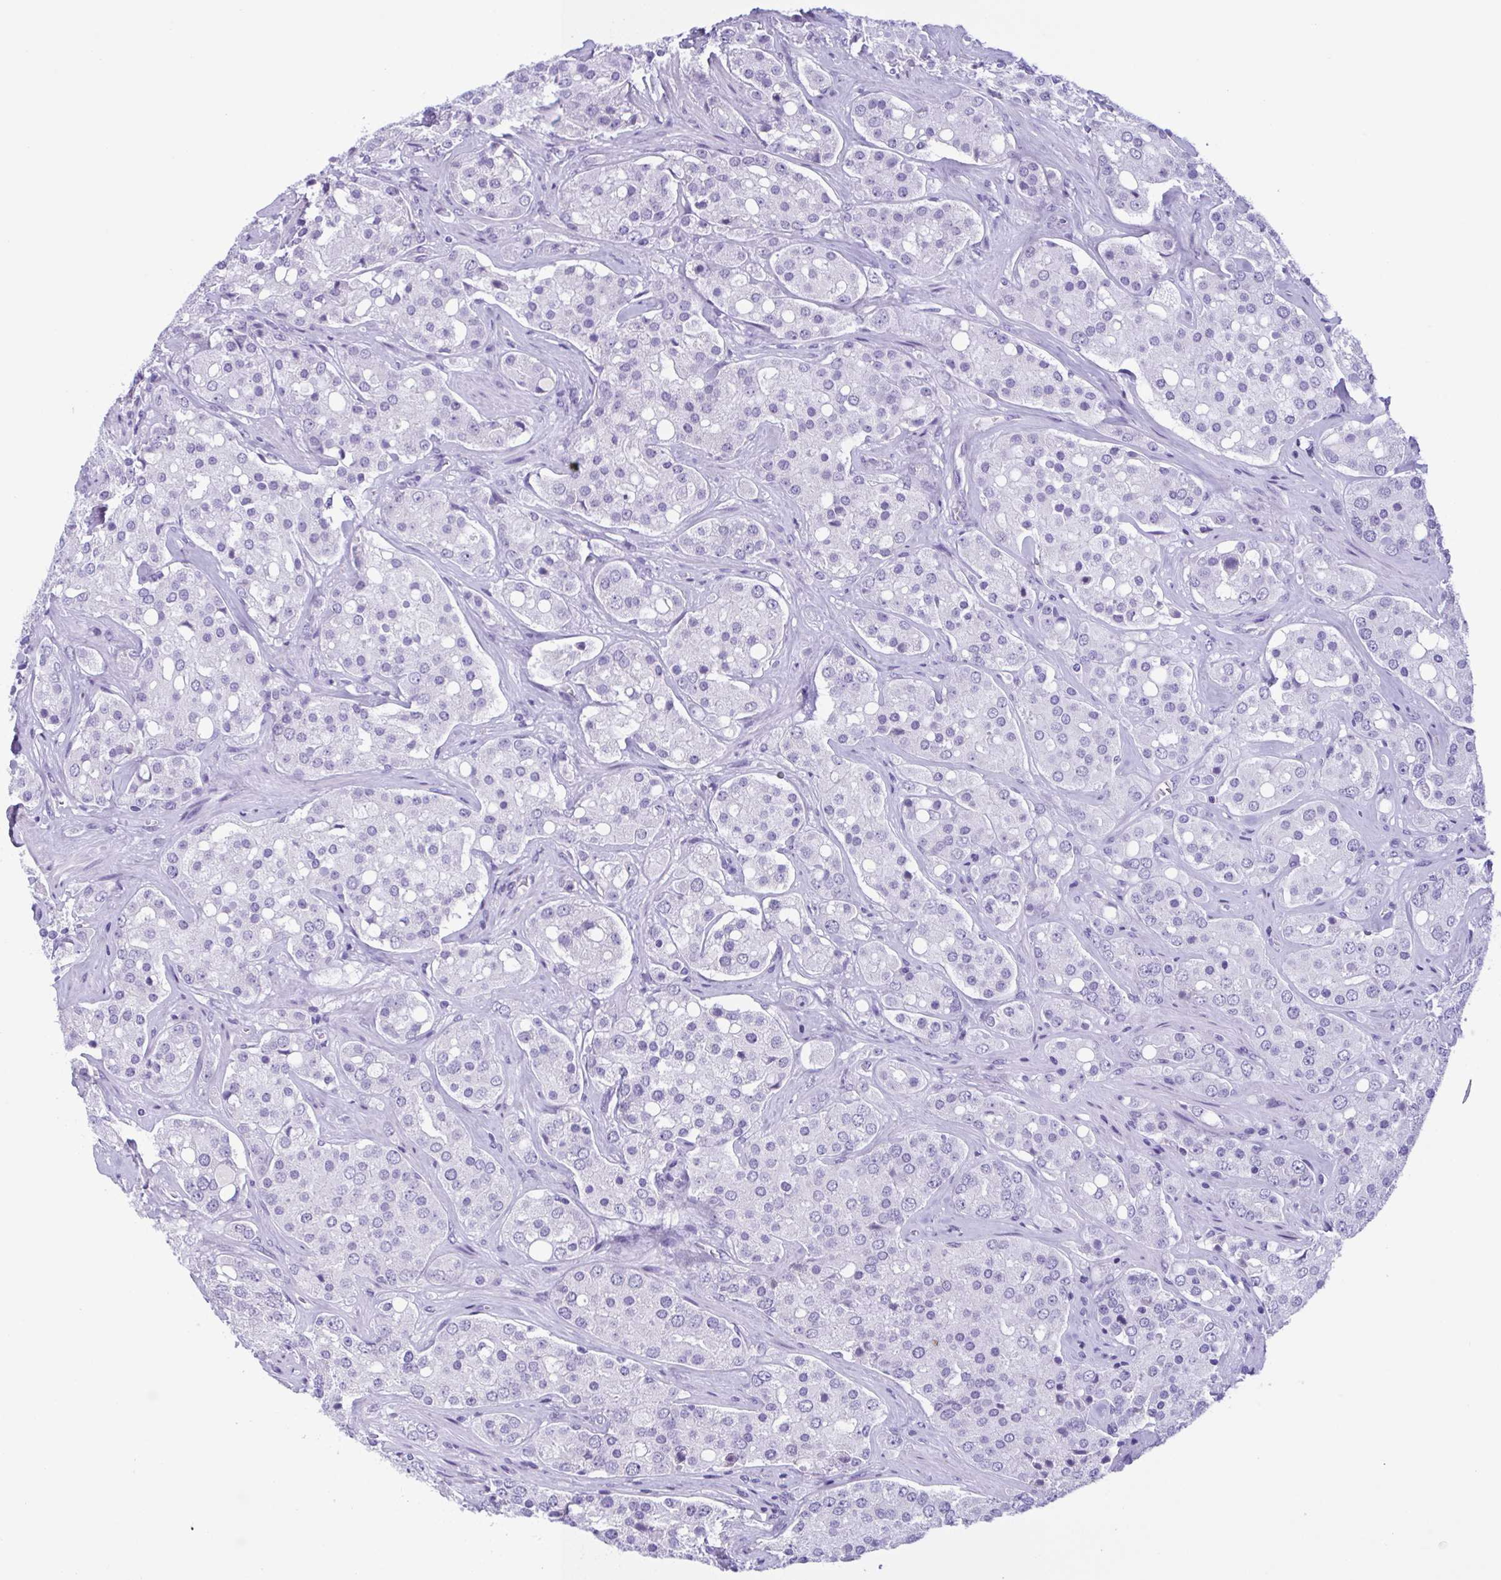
{"staining": {"intensity": "negative", "quantity": "none", "location": "none"}, "tissue": "prostate cancer", "cell_type": "Tumor cells", "image_type": "cancer", "snomed": [{"axis": "morphology", "description": "Adenocarcinoma, High grade"}, {"axis": "topography", "description": "Prostate"}], "caption": "There is no significant expression in tumor cells of adenocarcinoma (high-grade) (prostate).", "gene": "INAFM1", "patient": {"sex": "male", "age": 67}}